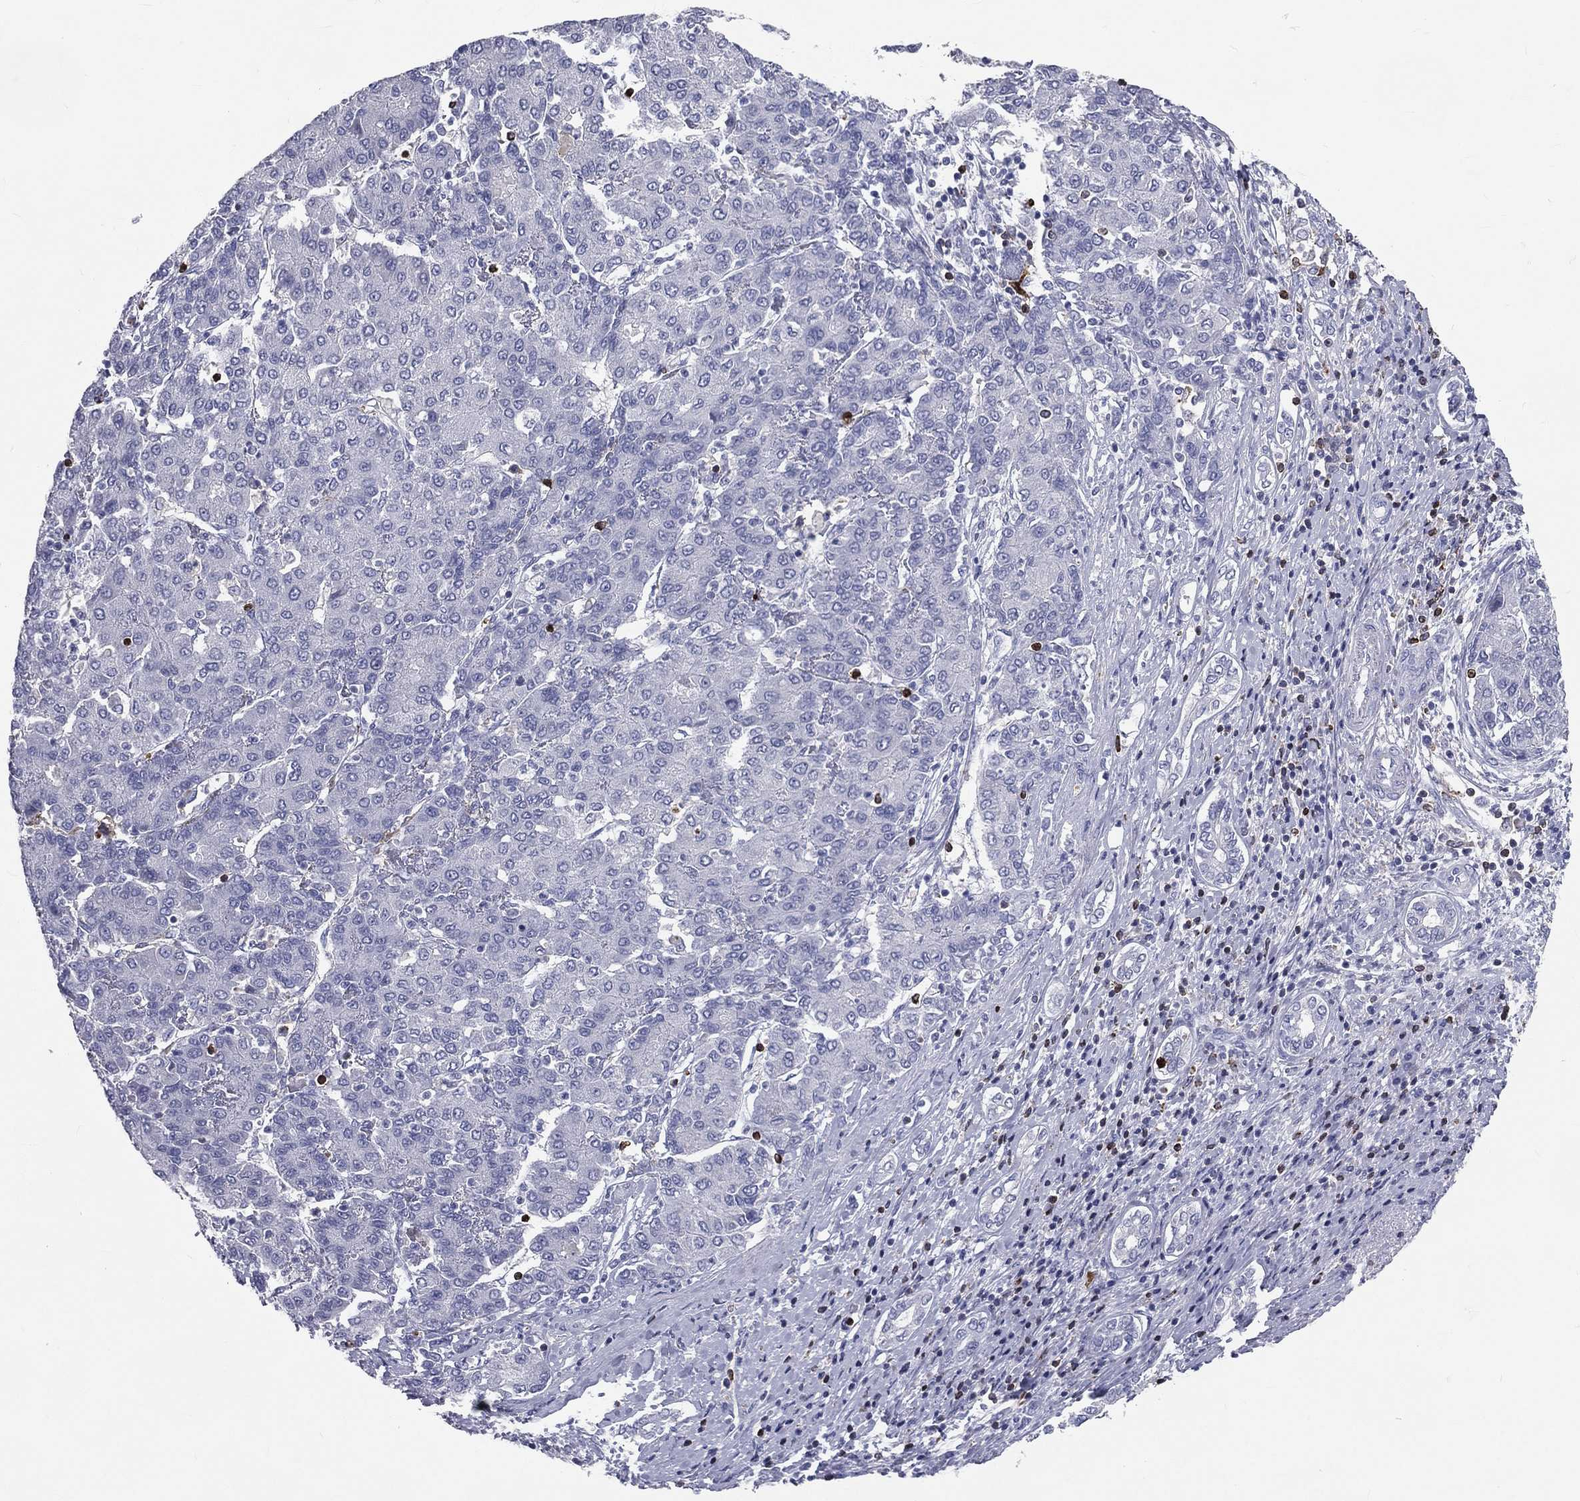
{"staining": {"intensity": "negative", "quantity": "none", "location": "none"}, "tissue": "liver cancer", "cell_type": "Tumor cells", "image_type": "cancer", "snomed": [{"axis": "morphology", "description": "Carcinoma, Hepatocellular, NOS"}, {"axis": "topography", "description": "Liver"}], "caption": "The histopathology image exhibits no significant expression in tumor cells of hepatocellular carcinoma (liver).", "gene": "CTSW", "patient": {"sex": "male", "age": 65}}